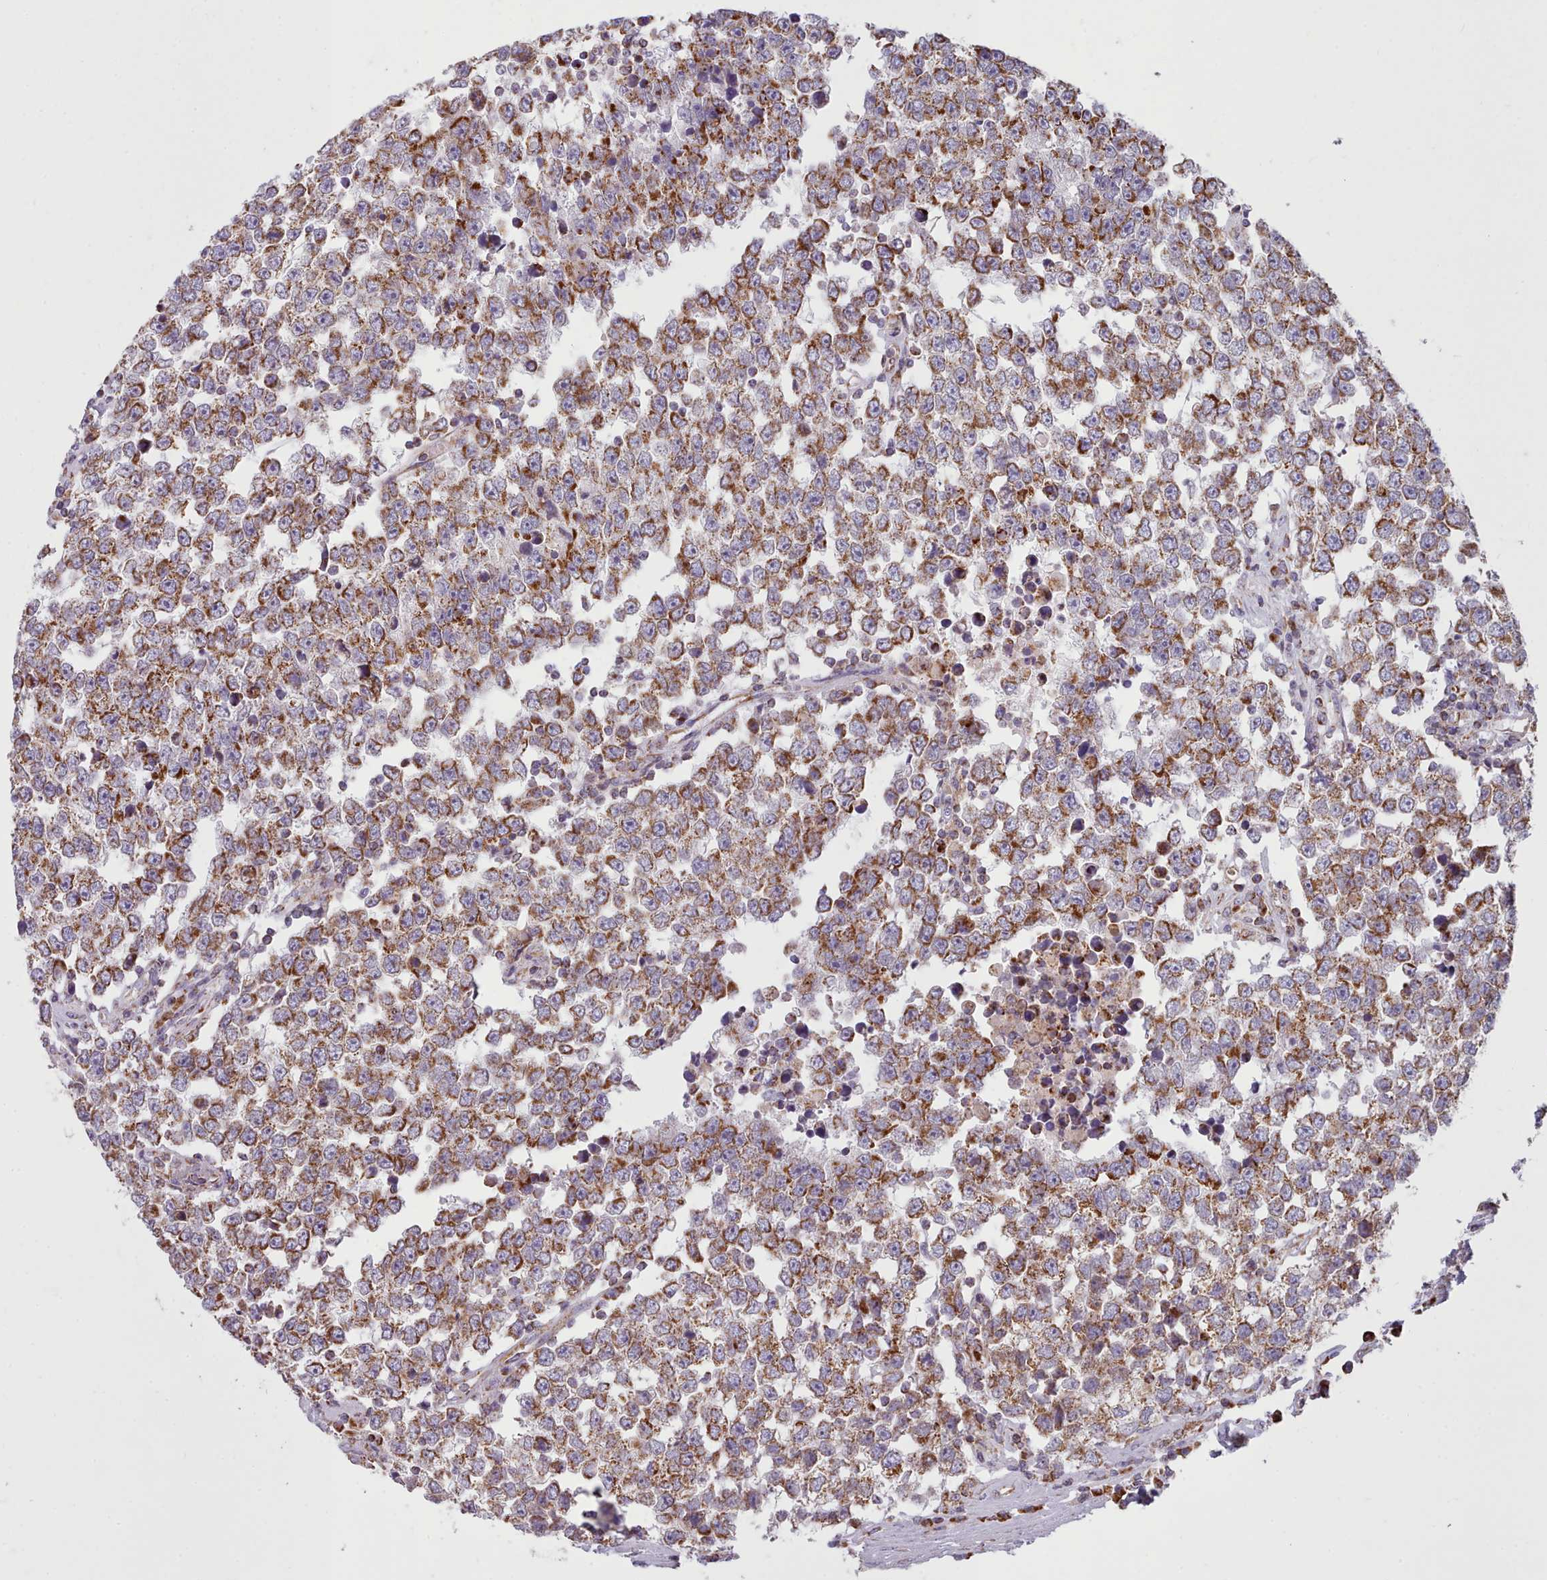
{"staining": {"intensity": "moderate", "quantity": ">75%", "location": "cytoplasmic/membranous"}, "tissue": "testis cancer", "cell_type": "Tumor cells", "image_type": "cancer", "snomed": [{"axis": "morphology", "description": "Seminoma, NOS"}, {"axis": "morphology", "description": "Carcinoma, Embryonal, NOS"}, {"axis": "topography", "description": "Testis"}], "caption": "This is a micrograph of immunohistochemistry (IHC) staining of testis seminoma, which shows moderate positivity in the cytoplasmic/membranous of tumor cells.", "gene": "SRP54", "patient": {"sex": "male", "age": 28}}